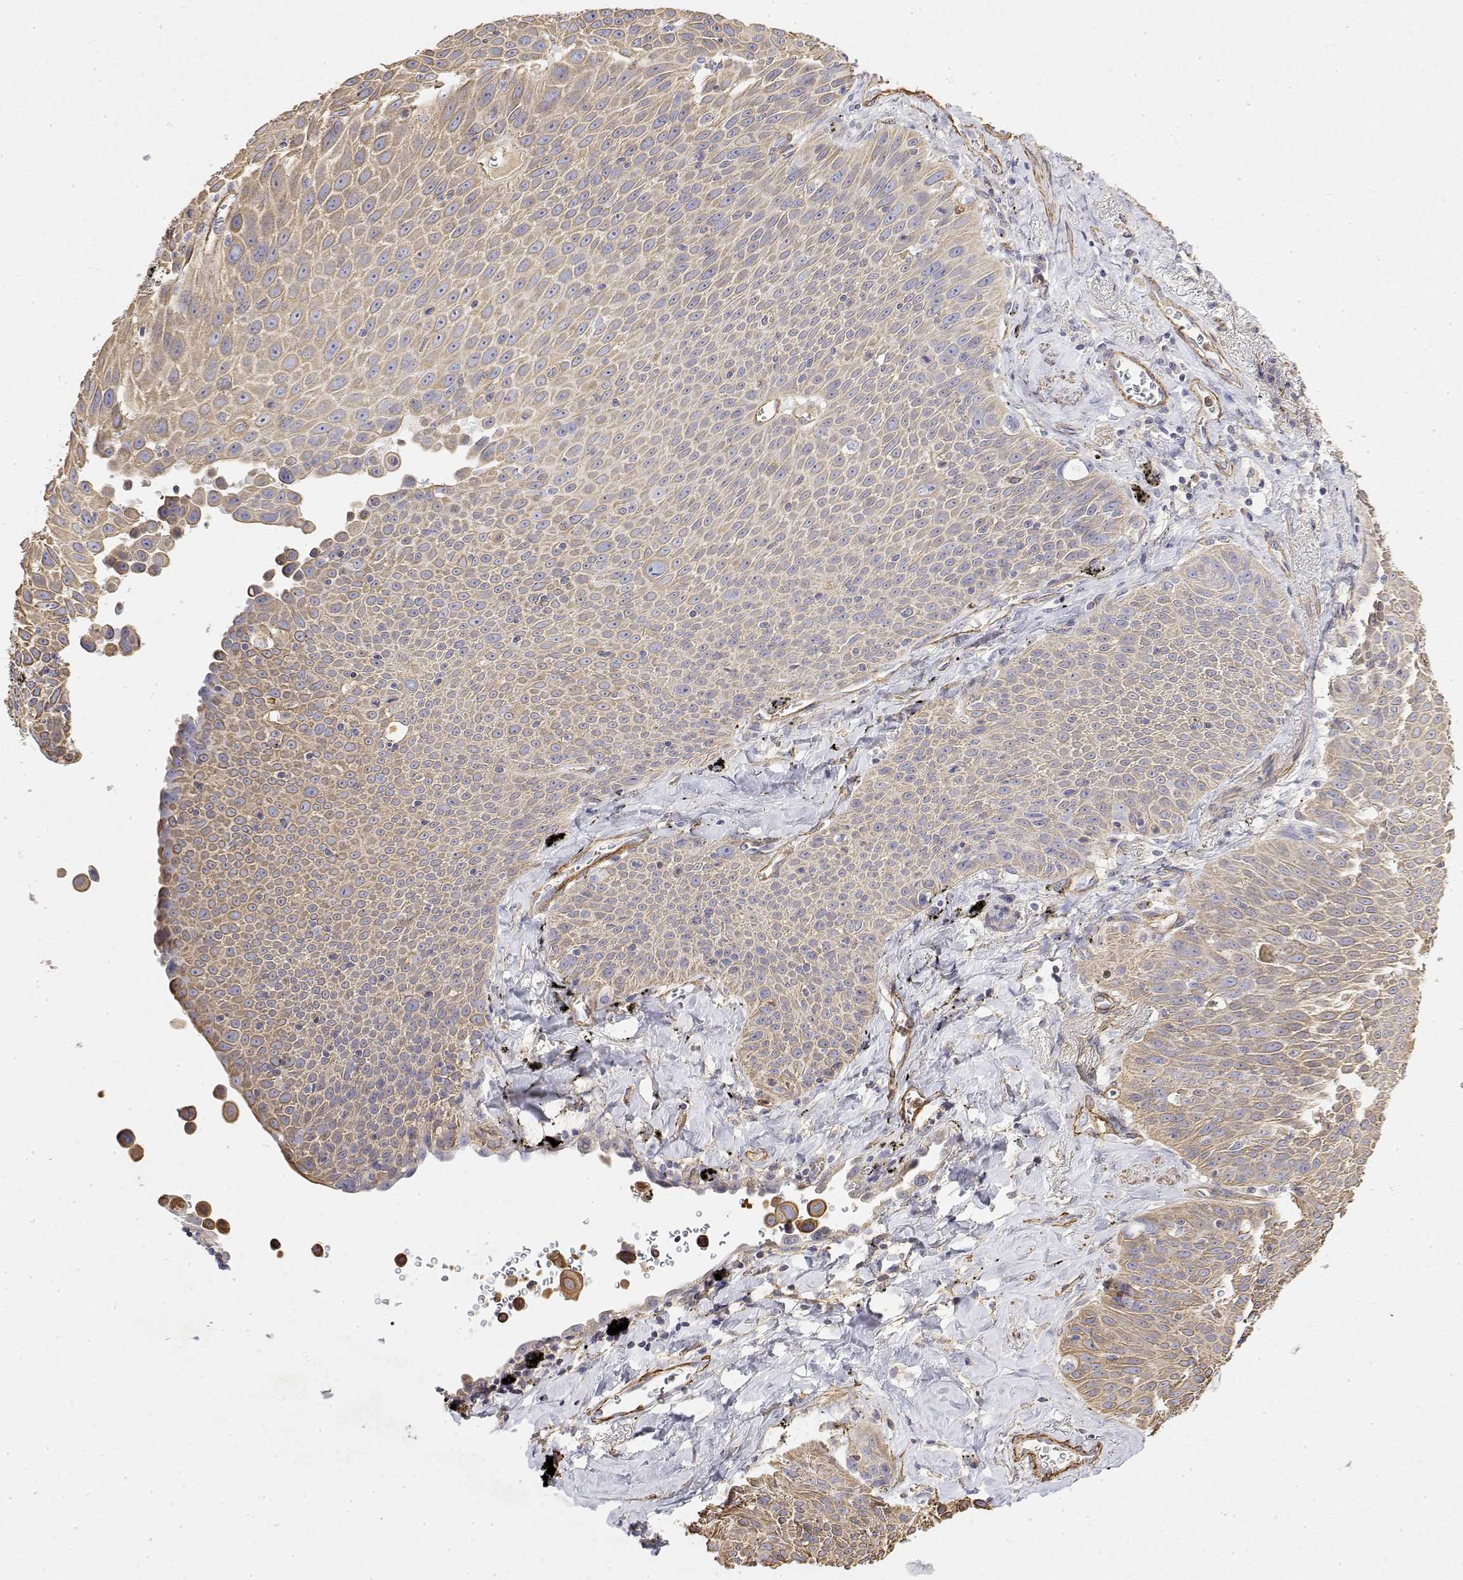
{"staining": {"intensity": "weak", "quantity": ">75%", "location": "cytoplasmic/membranous"}, "tissue": "lung cancer", "cell_type": "Tumor cells", "image_type": "cancer", "snomed": [{"axis": "morphology", "description": "Squamous cell carcinoma, NOS"}, {"axis": "morphology", "description": "Squamous cell carcinoma, metastatic, NOS"}, {"axis": "topography", "description": "Lymph node"}, {"axis": "topography", "description": "Lung"}], "caption": "DAB immunohistochemical staining of human lung cancer reveals weak cytoplasmic/membranous protein staining in approximately >75% of tumor cells.", "gene": "SOWAHD", "patient": {"sex": "female", "age": 62}}